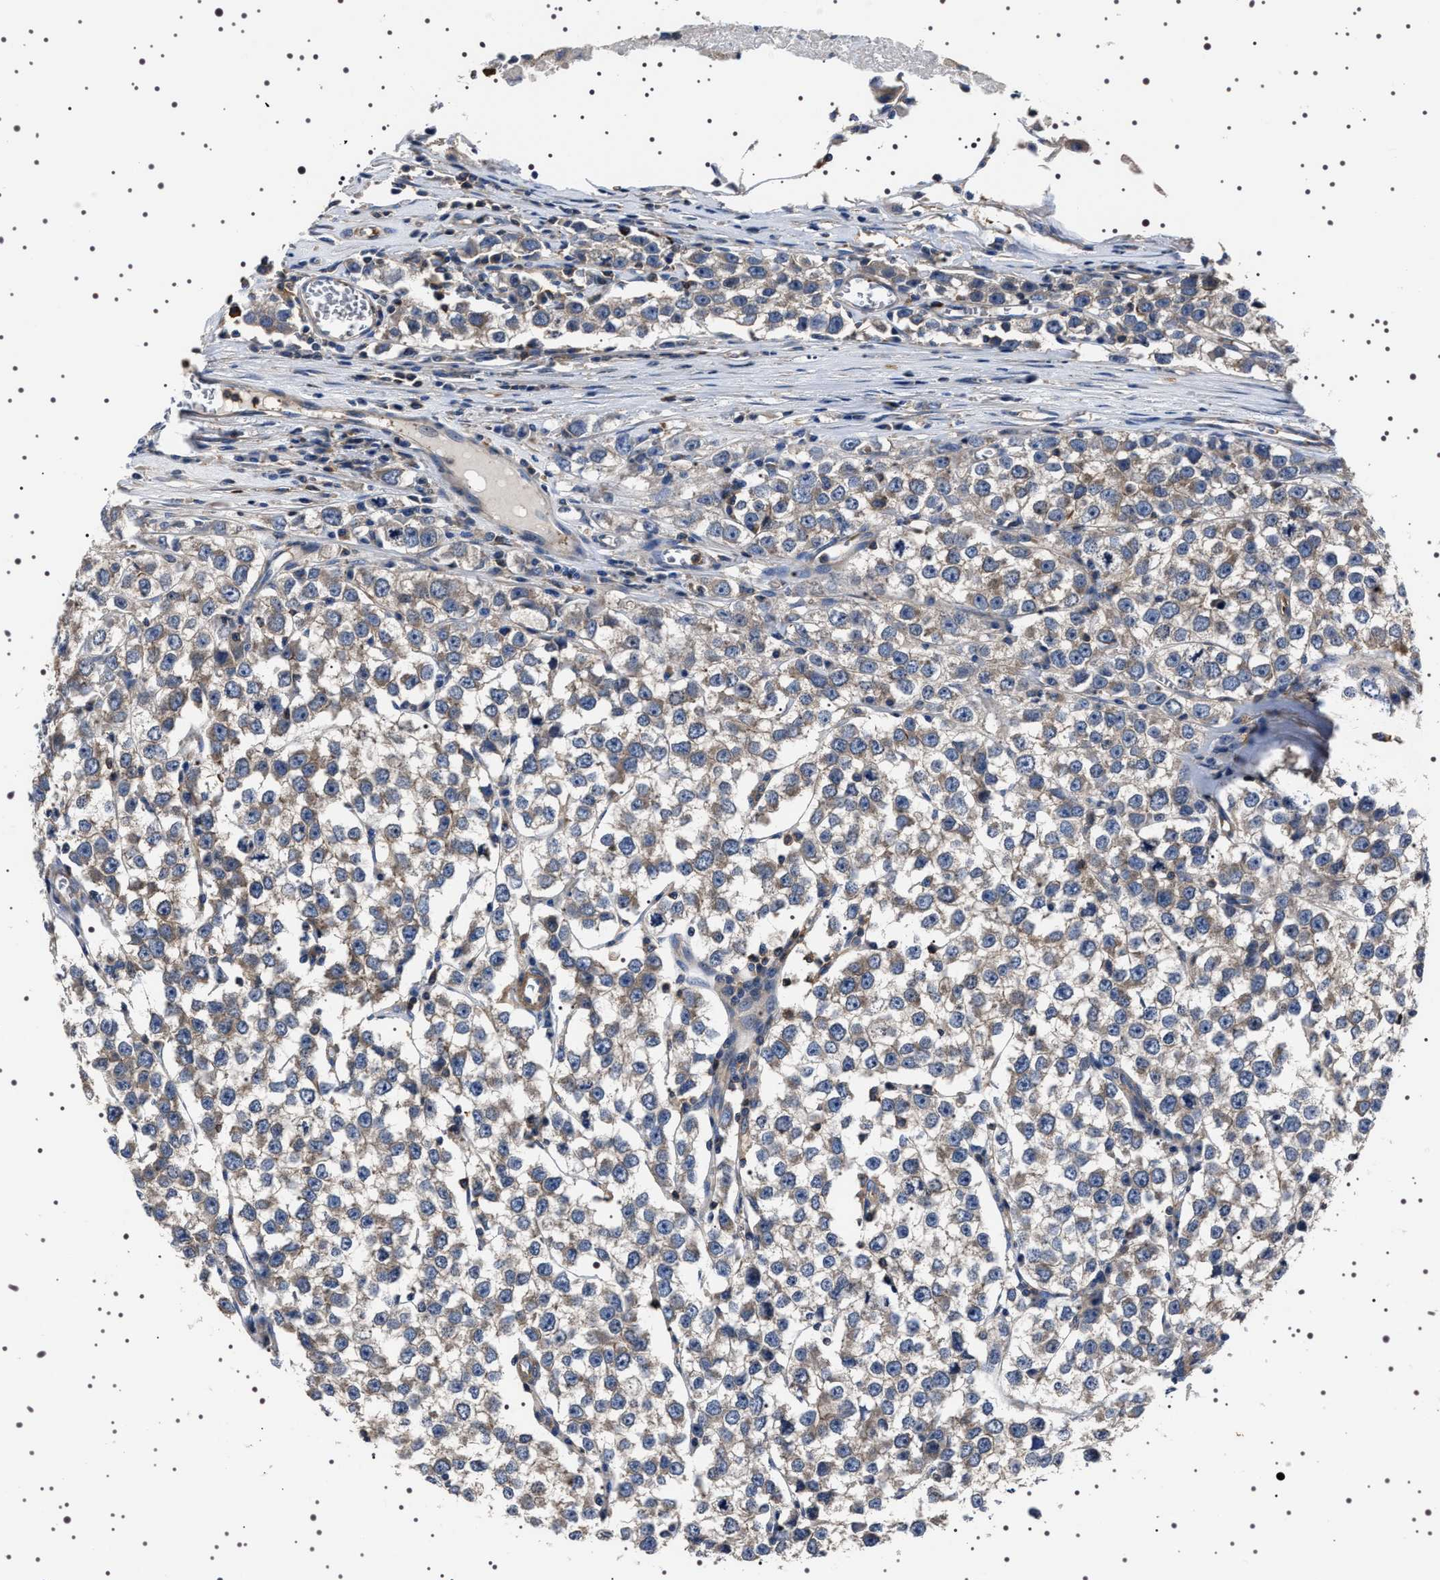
{"staining": {"intensity": "weak", "quantity": "25%-75%", "location": "cytoplasmic/membranous"}, "tissue": "testis cancer", "cell_type": "Tumor cells", "image_type": "cancer", "snomed": [{"axis": "morphology", "description": "Seminoma, NOS"}, {"axis": "morphology", "description": "Carcinoma, Embryonal, NOS"}, {"axis": "topography", "description": "Testis"}], "caption": "Testis embryonal carcinoma stained with immunohistochemistry (IHC) displays weak cytoplasmic/membranous expression in about 25%-75% of tumor cells. (brown staining indicates protein expression, while blue staining denotes nuclei).", "gene": "WDR1", "patient": {"sex": "male", "age": 52}}